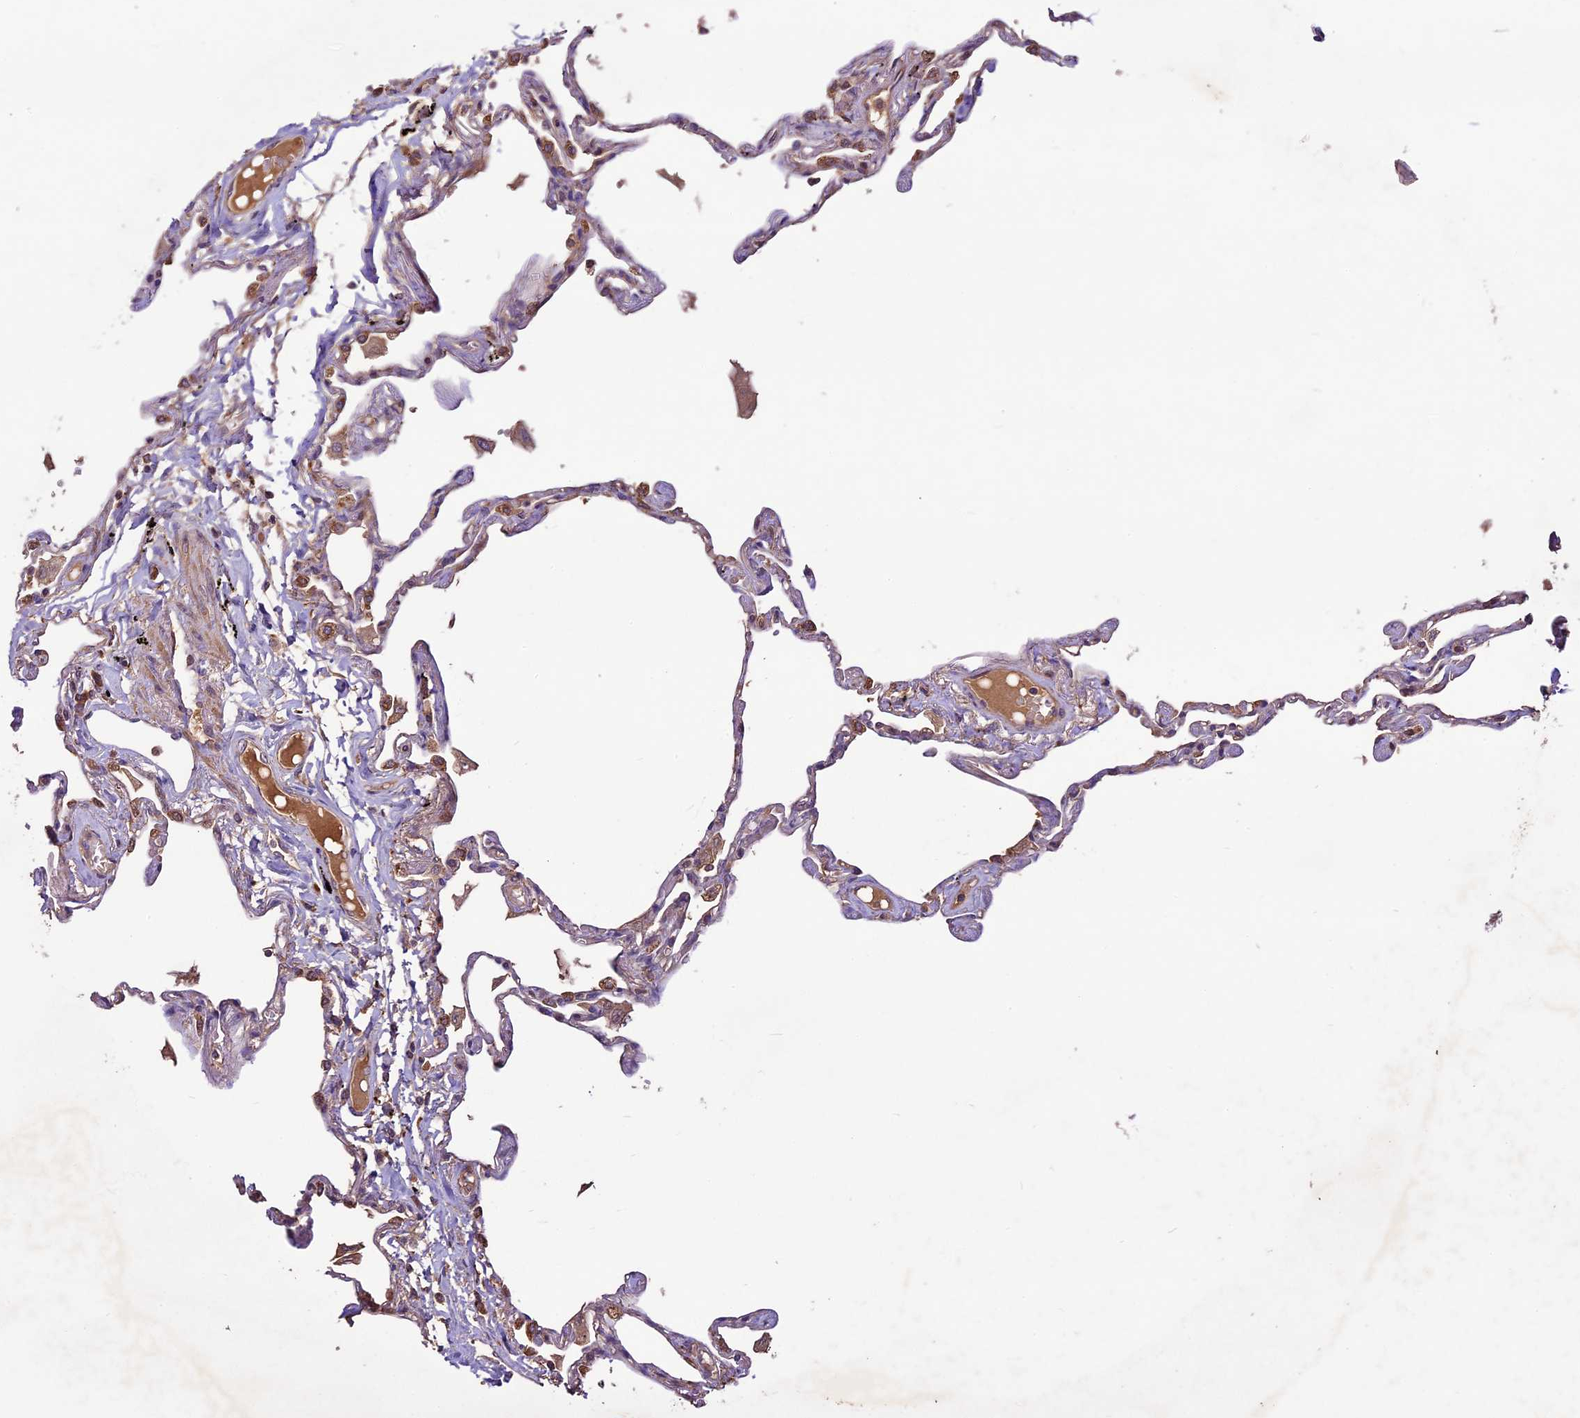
{"staining": {"intensity": "moderate", "quantity": "25%-75%", "location": "cytoplasmic/membranous"}, "tissue": "lung", "cell_type": "Alveolar cells", "image_type": "normal", "snomed": [{"axis": "morphology", "description": "Normal tissue, NOS"}, {"axis": "topography", "description": "Lung"}], "caption": "The image demonstrates immunohistochemical staining of unremarkable lung. There is moderate cytoplasmic/membranous expression is identified in approximately 25%-75% of alveolar cells.", "gene": "CRLF1", "patient": {"sex": "female", "age": 67}}